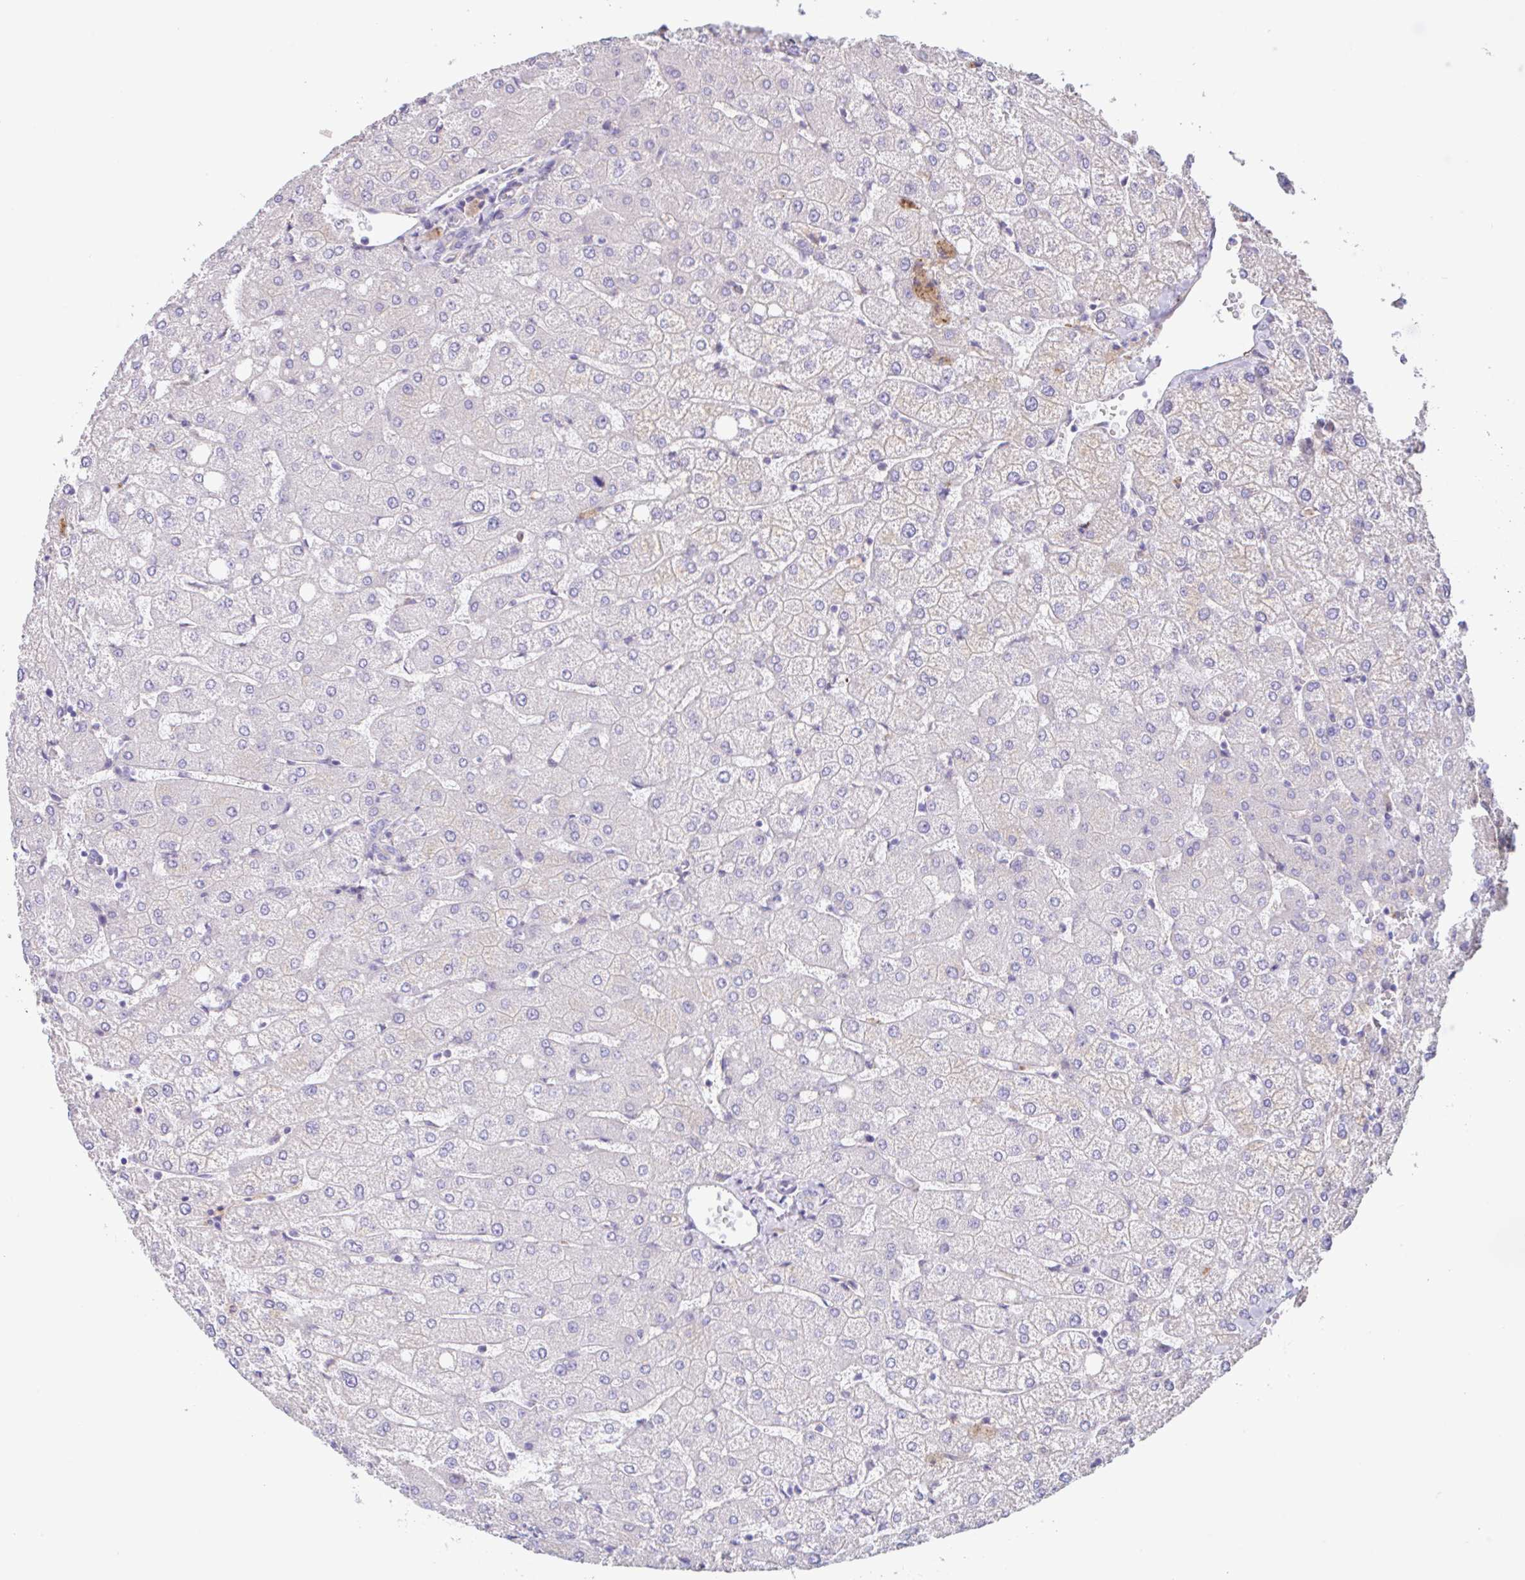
{"staining": {"intensity": "negative", "quantity": "none", "location": "none"}, "tissue": "liver", "cell_type": "Cholangiocytes", "image_type": "normal", "snomed": [{"axis": "morphology", "description": "Normal tissue, NOS"}, {"axis": "topography", "description": "Liver"}], "caption": "Immunohistochemistry (IHC) micrograph of normal liver stained for a protein (brown), which reveals no positivity in cholangiocytes. Nuclei are stained in blue.", "gene": "PLCD4", "patient": {"sex": "female", "age": 54}}